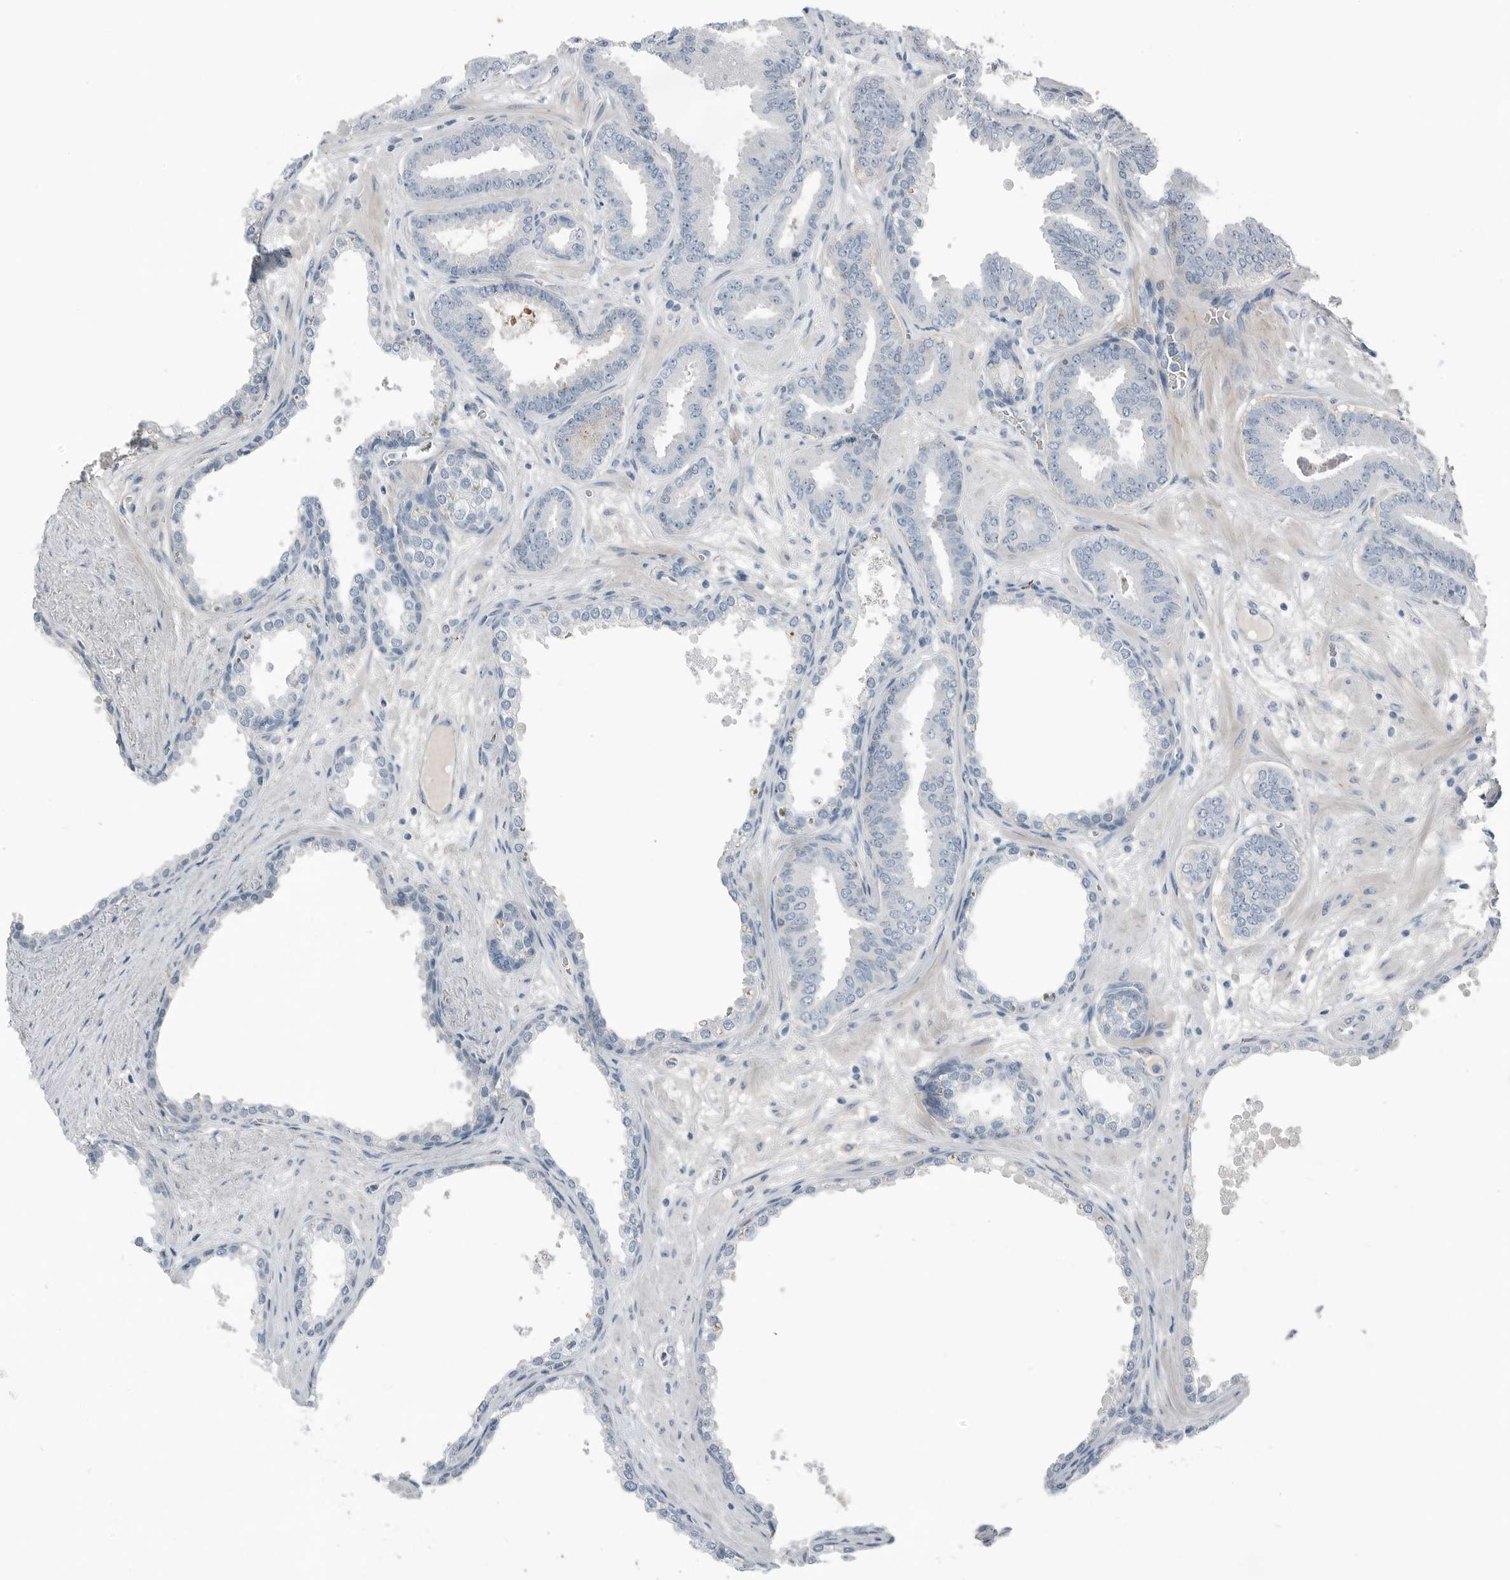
{"staining": {"intensity": "negative", "quantity": "none", "location": "none"}, "tissue": "prostate cancer", "cell_type": "Tumor cells", "image_type": "cancer", "snomed": [{"axis": "morphology", "description": "Adenocarcinoma, Low grade"}, {"axis": "topography", "description": "Prostate"}], "caption": "The histopathology image shows no staining of tumor cells in adenocarcinoma (low-grade) (prostate). (Stains: DAB immunohistochemistry (IHC) with hematoxylin counter stain, Microscopy: brightfield microscopy at high magnification).", "gene": "SERPINB7", "patient": {"sex": "male", "age": 62}}